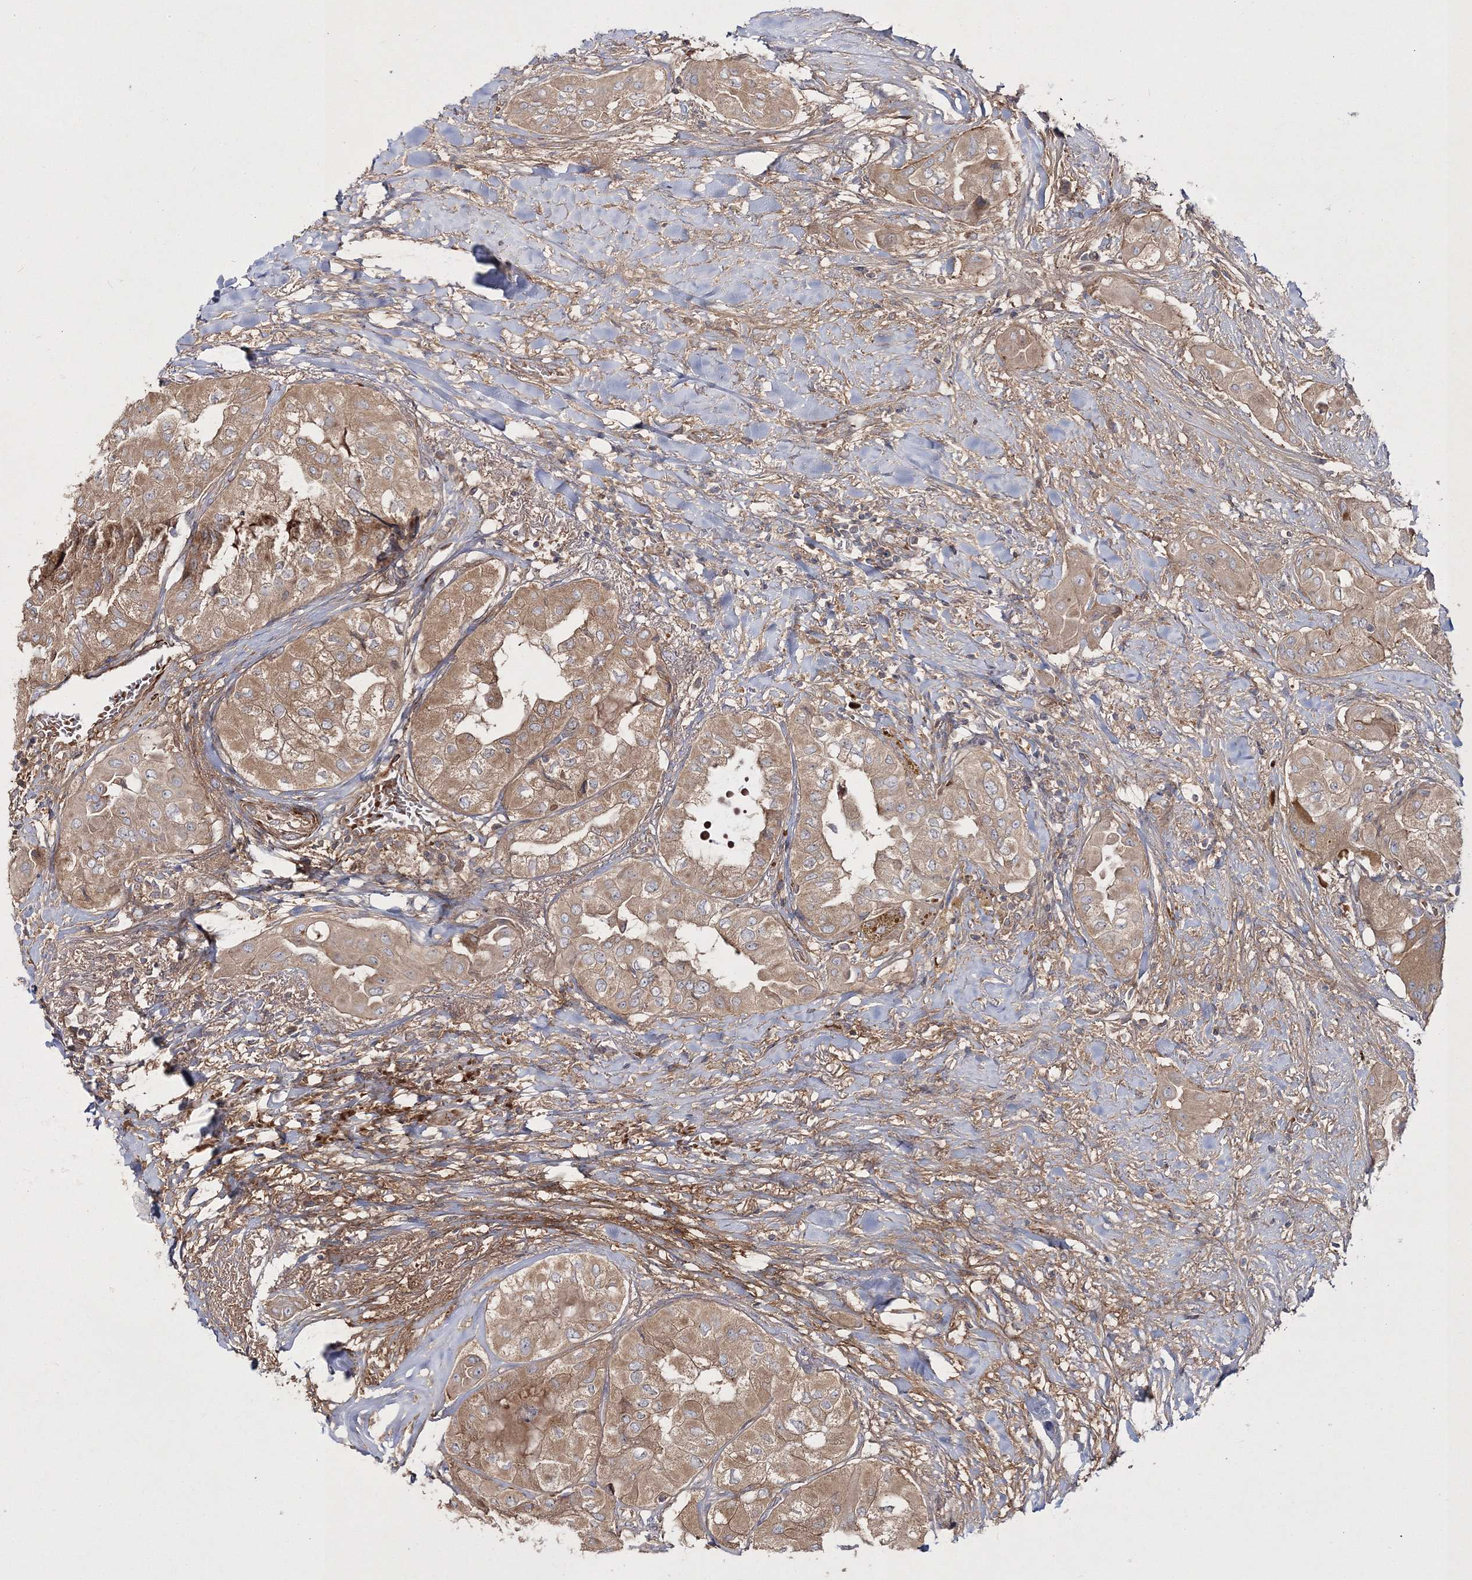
{"staining": {"intensity": "moderate", "quantity": ">75%", "location": "cytoplasmic/membranous"}, "tissue": "thyroid cancer", "cell_type": "Tumor cells", "image_type": "cancer", "snomed": [{"axis": "morphology", "description": "Papillary adenocarcinoma, NOS"}, {"axis": "topography", "description": "Thyroid gland"}], "caption": "Brown immunohistochemical staining in thyroid papillary adenocarcinoma exhibits moderate cytoplasmic/membranous positivity in about >75% of tumor cells.", "gene": "ZSWIM6", "patient": {"sex": "female", "age": 59}}